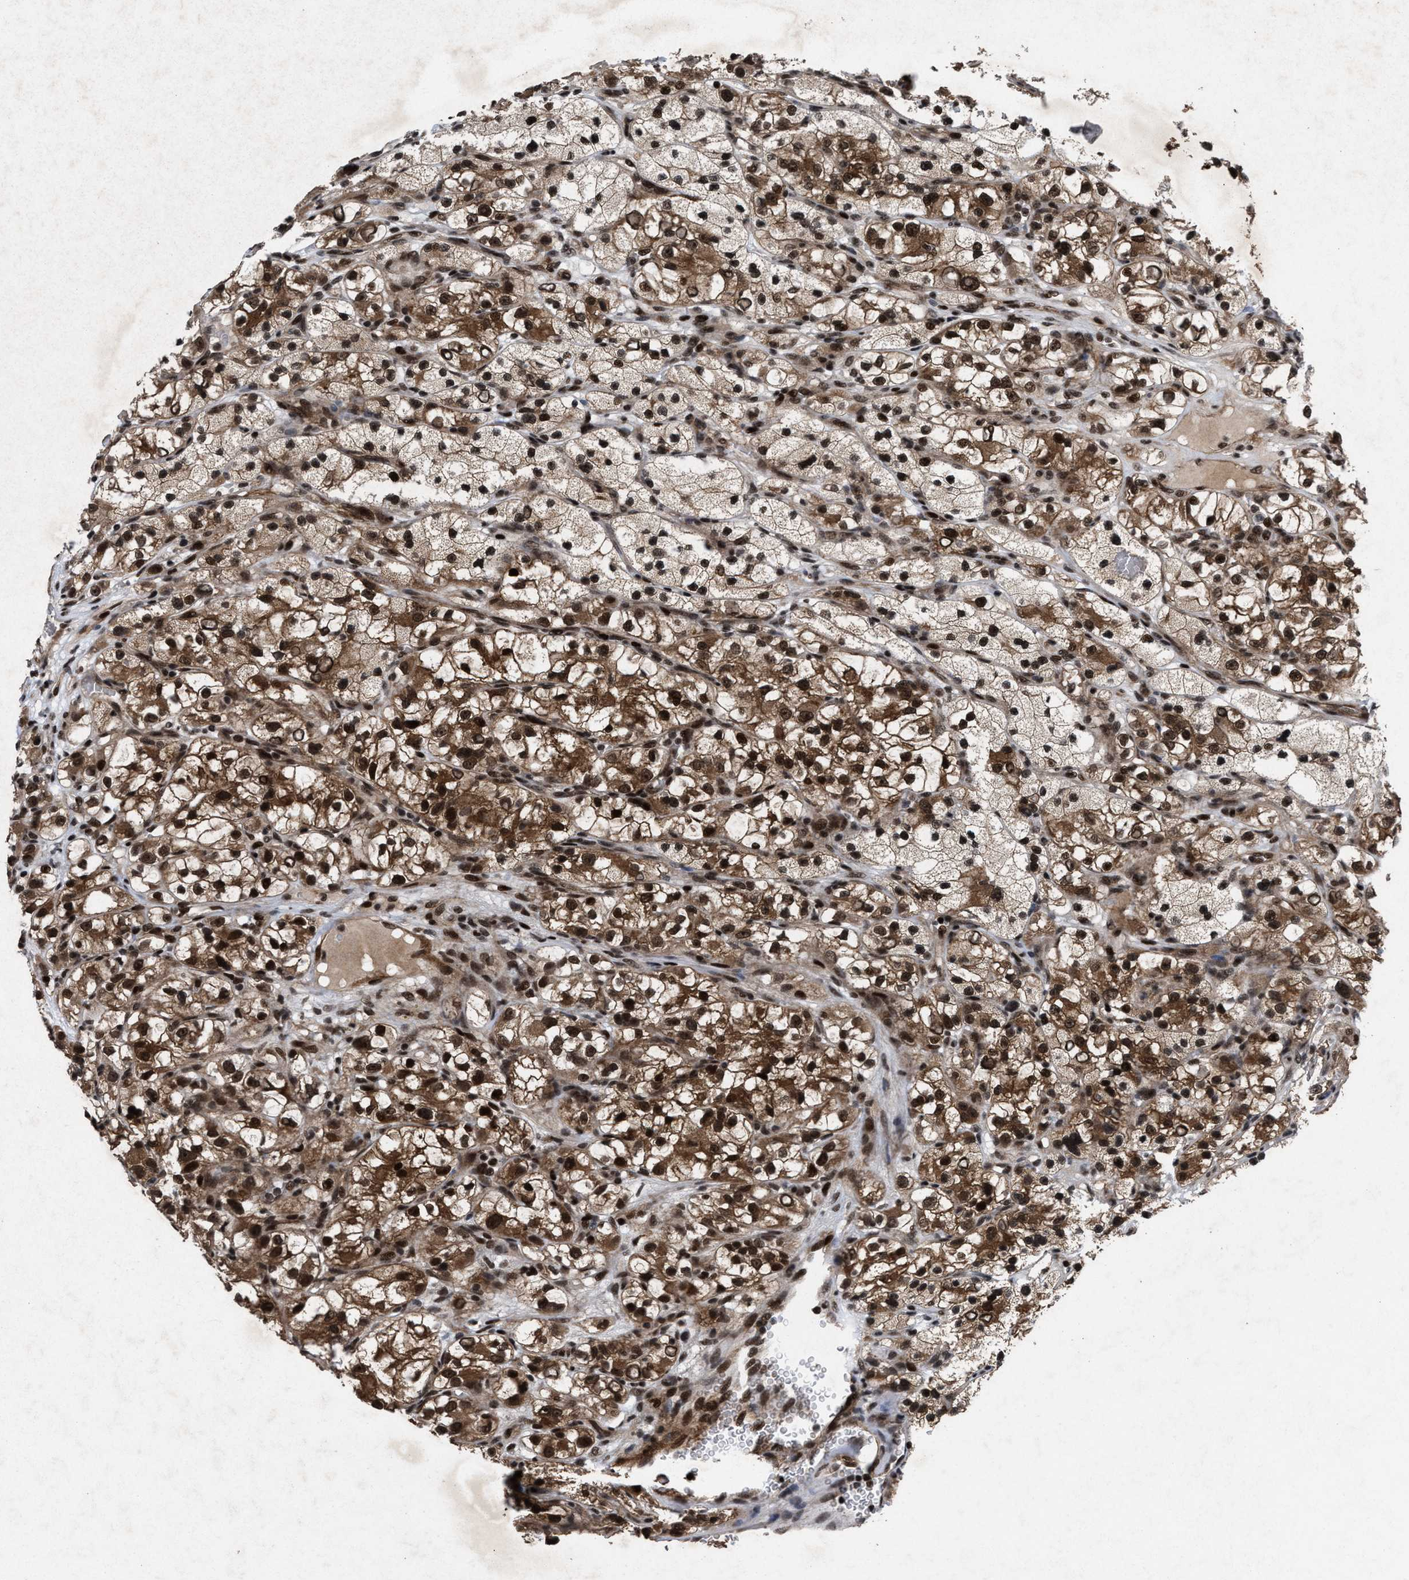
{"staining": {"intensity": "strong", "quantity": ">75%", "location": "cytoplasmic/membranous,nuclear"}, "tissue": "renal cancer", "cell_type": "Tumor cells", "image_type": "cancer", "snomed": [{"axis": "morphology", "description": "Adenocarcinoma, NOS"}, {"axis": "topography", "description": "Kidney"}], "caption": "IHC image of renal cancer (adenocarcinoma) stained for a protein (brown), which exhibits high levels of strong cytoplasmic/membranous and nuclear positivity in about >75% of tumor cells.", "gene": "WIZ", "patient": {"sex": "female", "age": 57}}